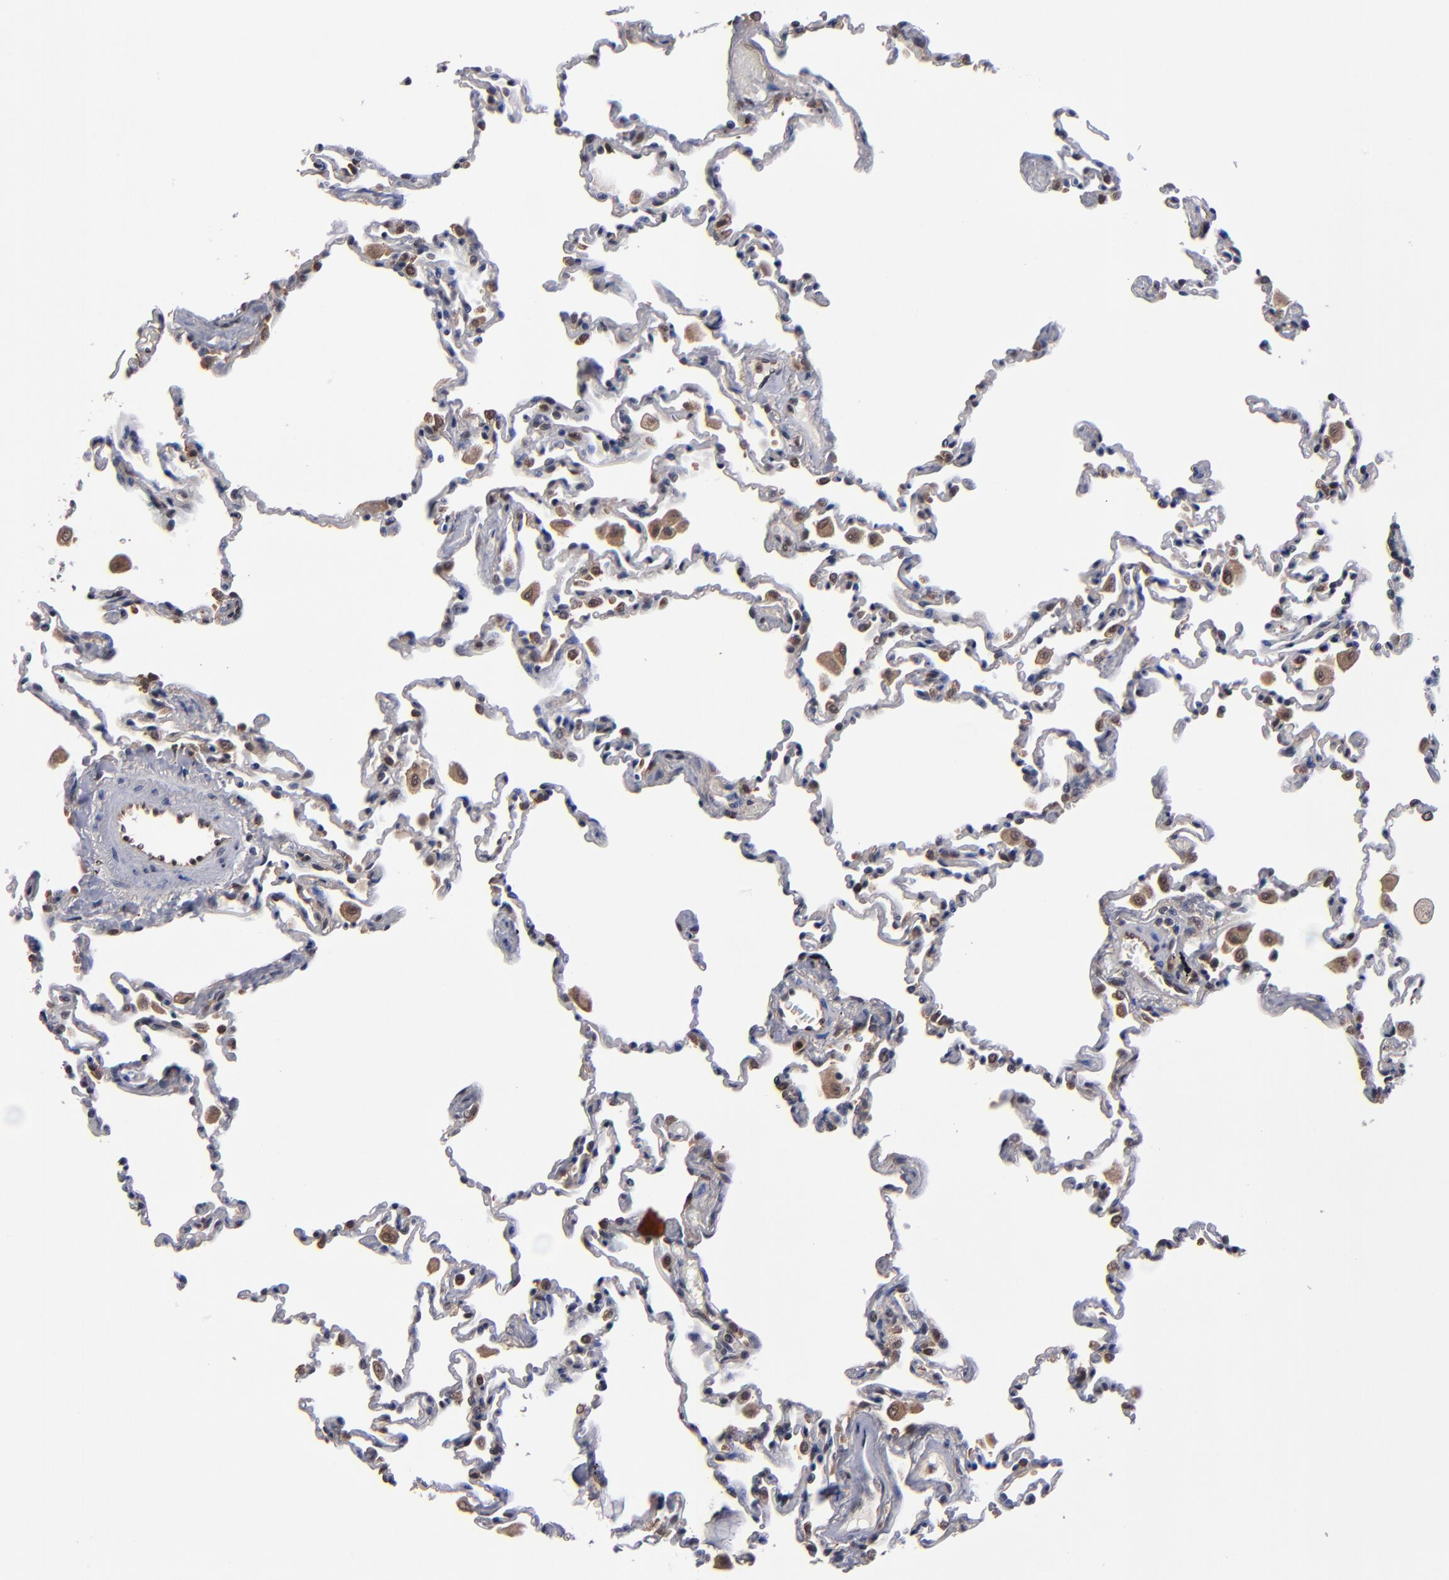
{"staining": {"intensity": "weak", "quantity": "25%-75%", "location": "cytoplasmic/membranous"}, "tissue": "lung", "cell_type": "Alveolar cells", "image_type": "normal", "snomed": [{"axis": "morphology", "description": "Normal tissue, NOS"}, {"axis": "topography", "description": "Lung"}], "caption": "Immunohistochemical staining of normal lung reveals weak cytoplasmic/membranous protein positivity in approximately 25%-75% of alveolar cells. The protein of interest is stained brown, and the nuclei are stained in blue (DAB (3,3'-diaminobenzidine) IHC with brightfield microscopy, high magnification).", "gene": "ALG13", "patient": {"sex": "male", "age": 59}}